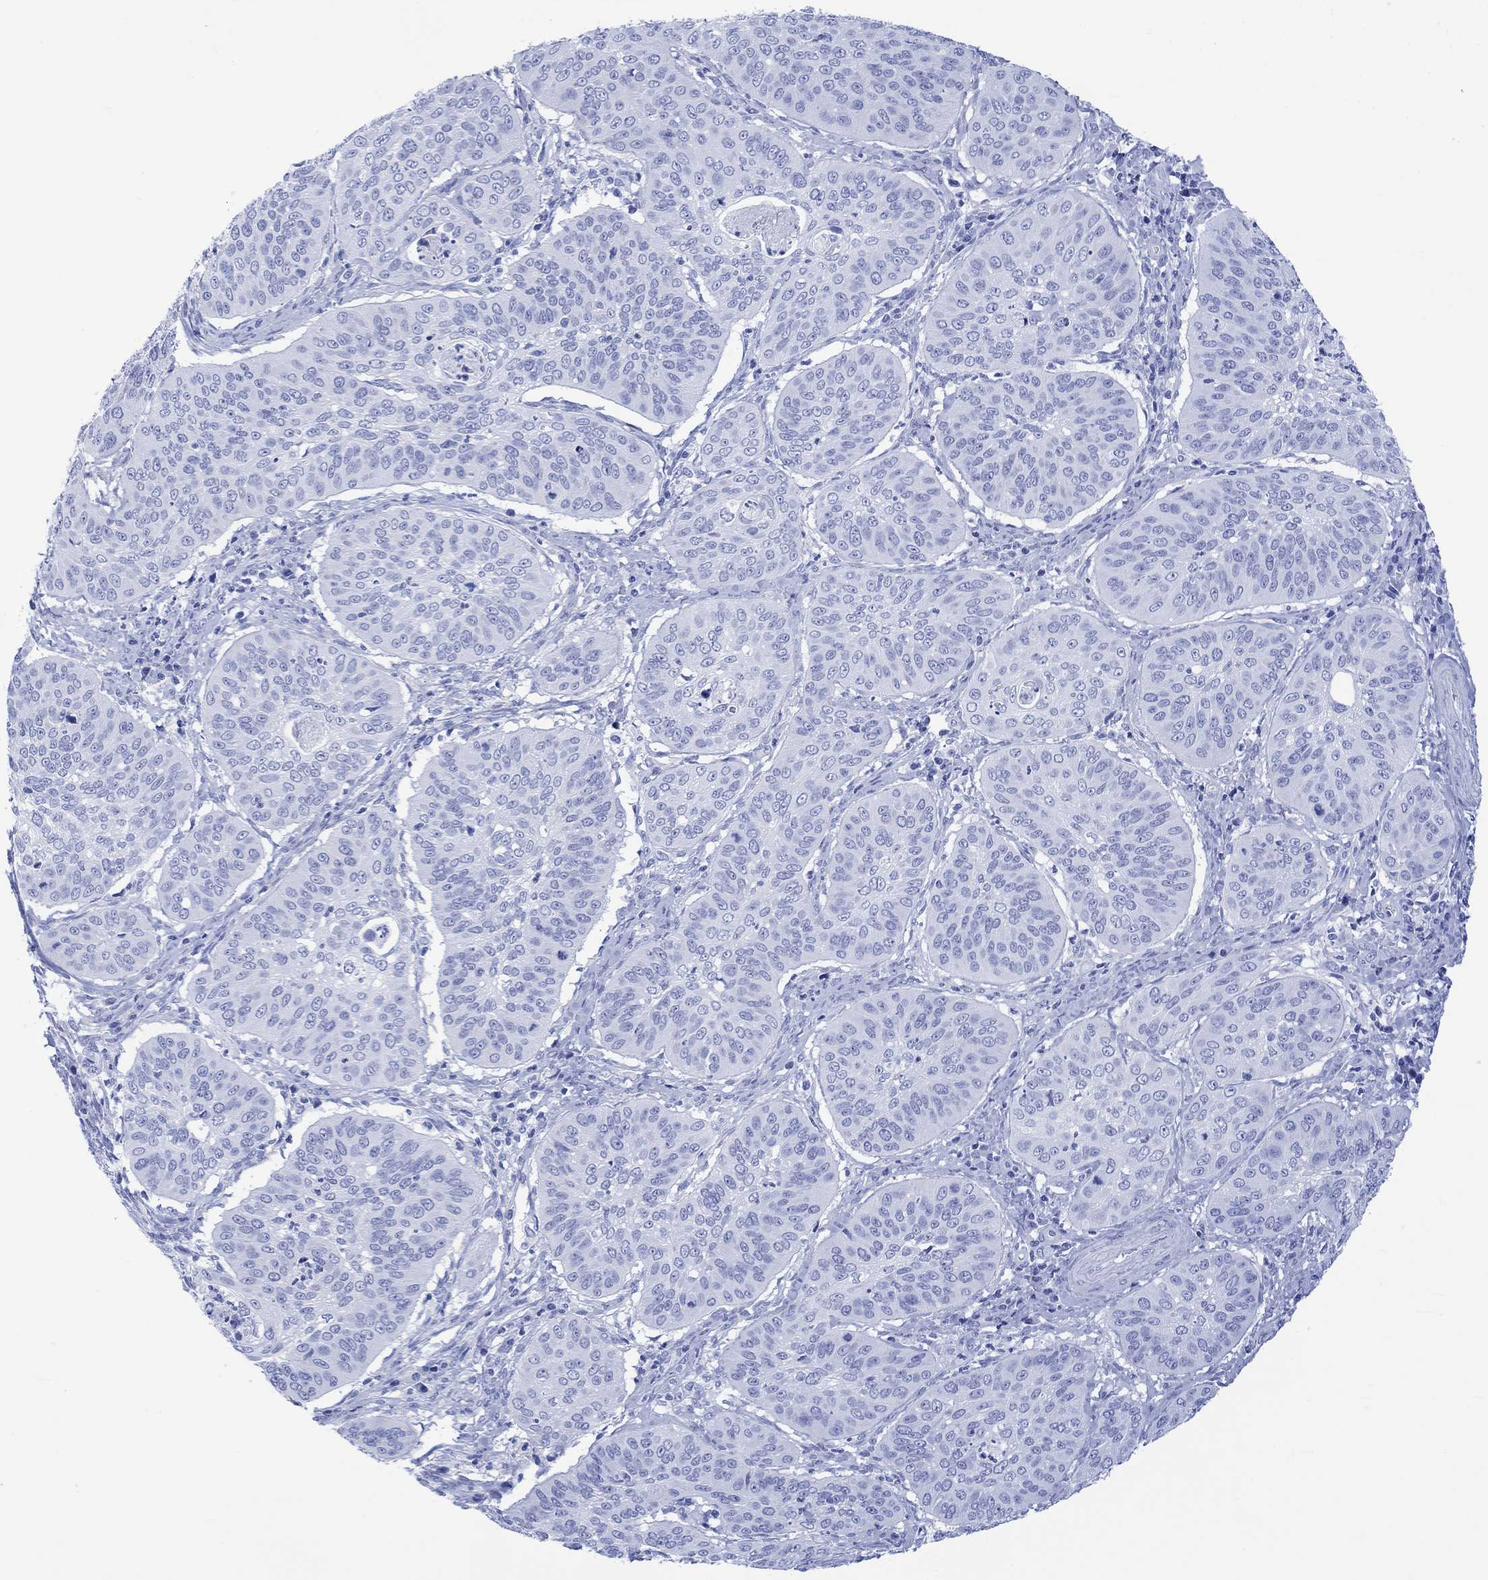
{"staining": {"intensity": "negative", "quantity": "none", "location": "none"}, "tissue": "cervical cancer", "cell_type": "Tumor cells", "image_type": "cancer", "snomed": [{"axis": "morphology", "description": "Normal tissue, NOS"}, {"axis": "morphology", "description": "Squamous cell carcinoma, NOS"}, {"axis": "topography", "description": "Cervix"}], "caption": "Immunohistochemistry (IHC) of human cervical cancer displays no positivity in tumor cells.", "gene": "CELF4", "patient": {"sex": "female", "age": 39}}